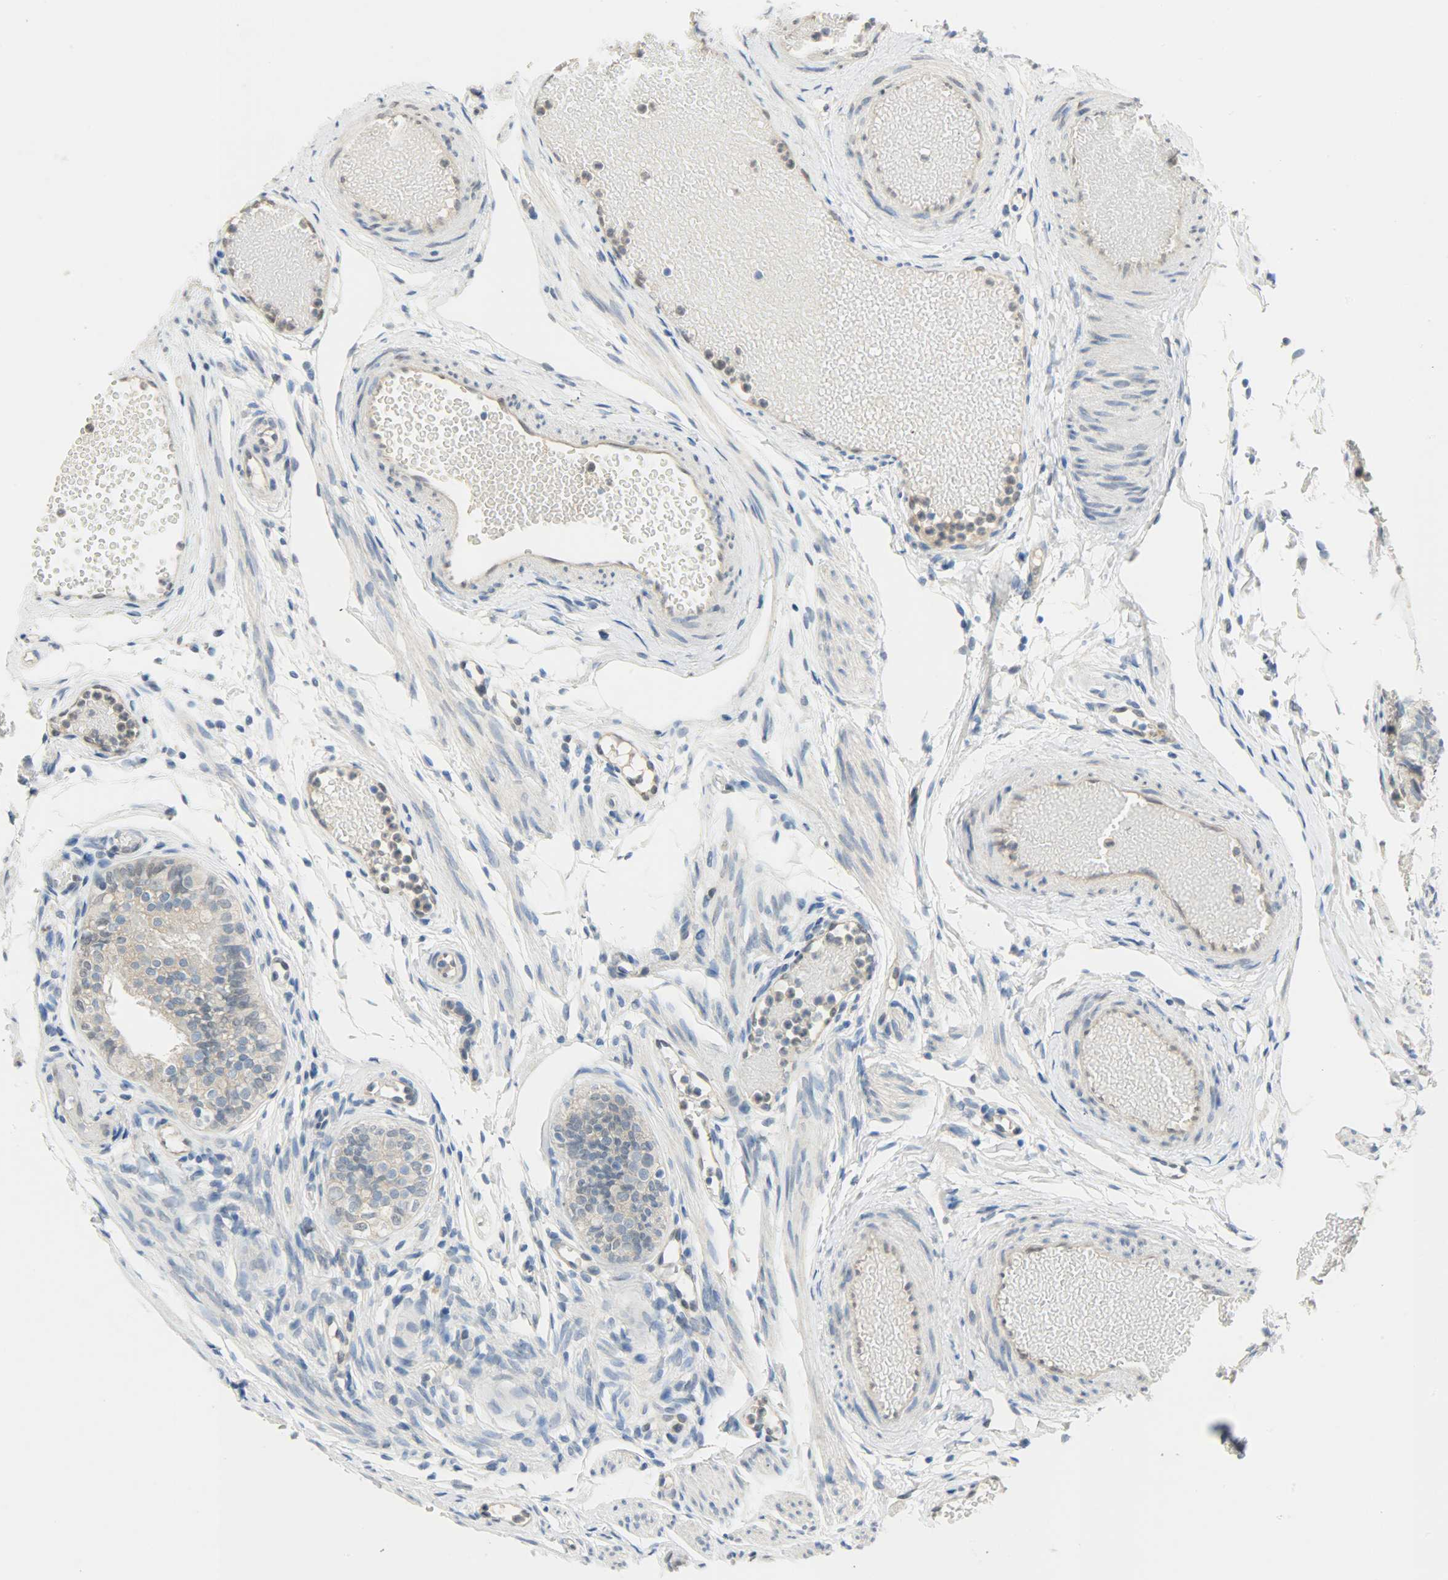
{"staining": {"intensity": "weak", "quantity": "<25%", "location": "cytoplasmic/membranous"}, "tissue": "fallopian tube", "cell_type": "Glandular cells", "image_type": "normal", "snomed": [{"axis": "morphology", "description": "Normal tissue, NOS"}, {"axis": "morphology", "description": "Dermoid, NOS"}, {"axis": "topography", "description": "Fallopian tube"}], "caption": "Glandular cells show no significant staining in unremarkable fallopian tube. (DAB (3,3'-diaminobenzidine) IHC with hematoxylin counter stain).", "gene": "FKBP1A", "patient": {"sex": "female", "age": 33}}